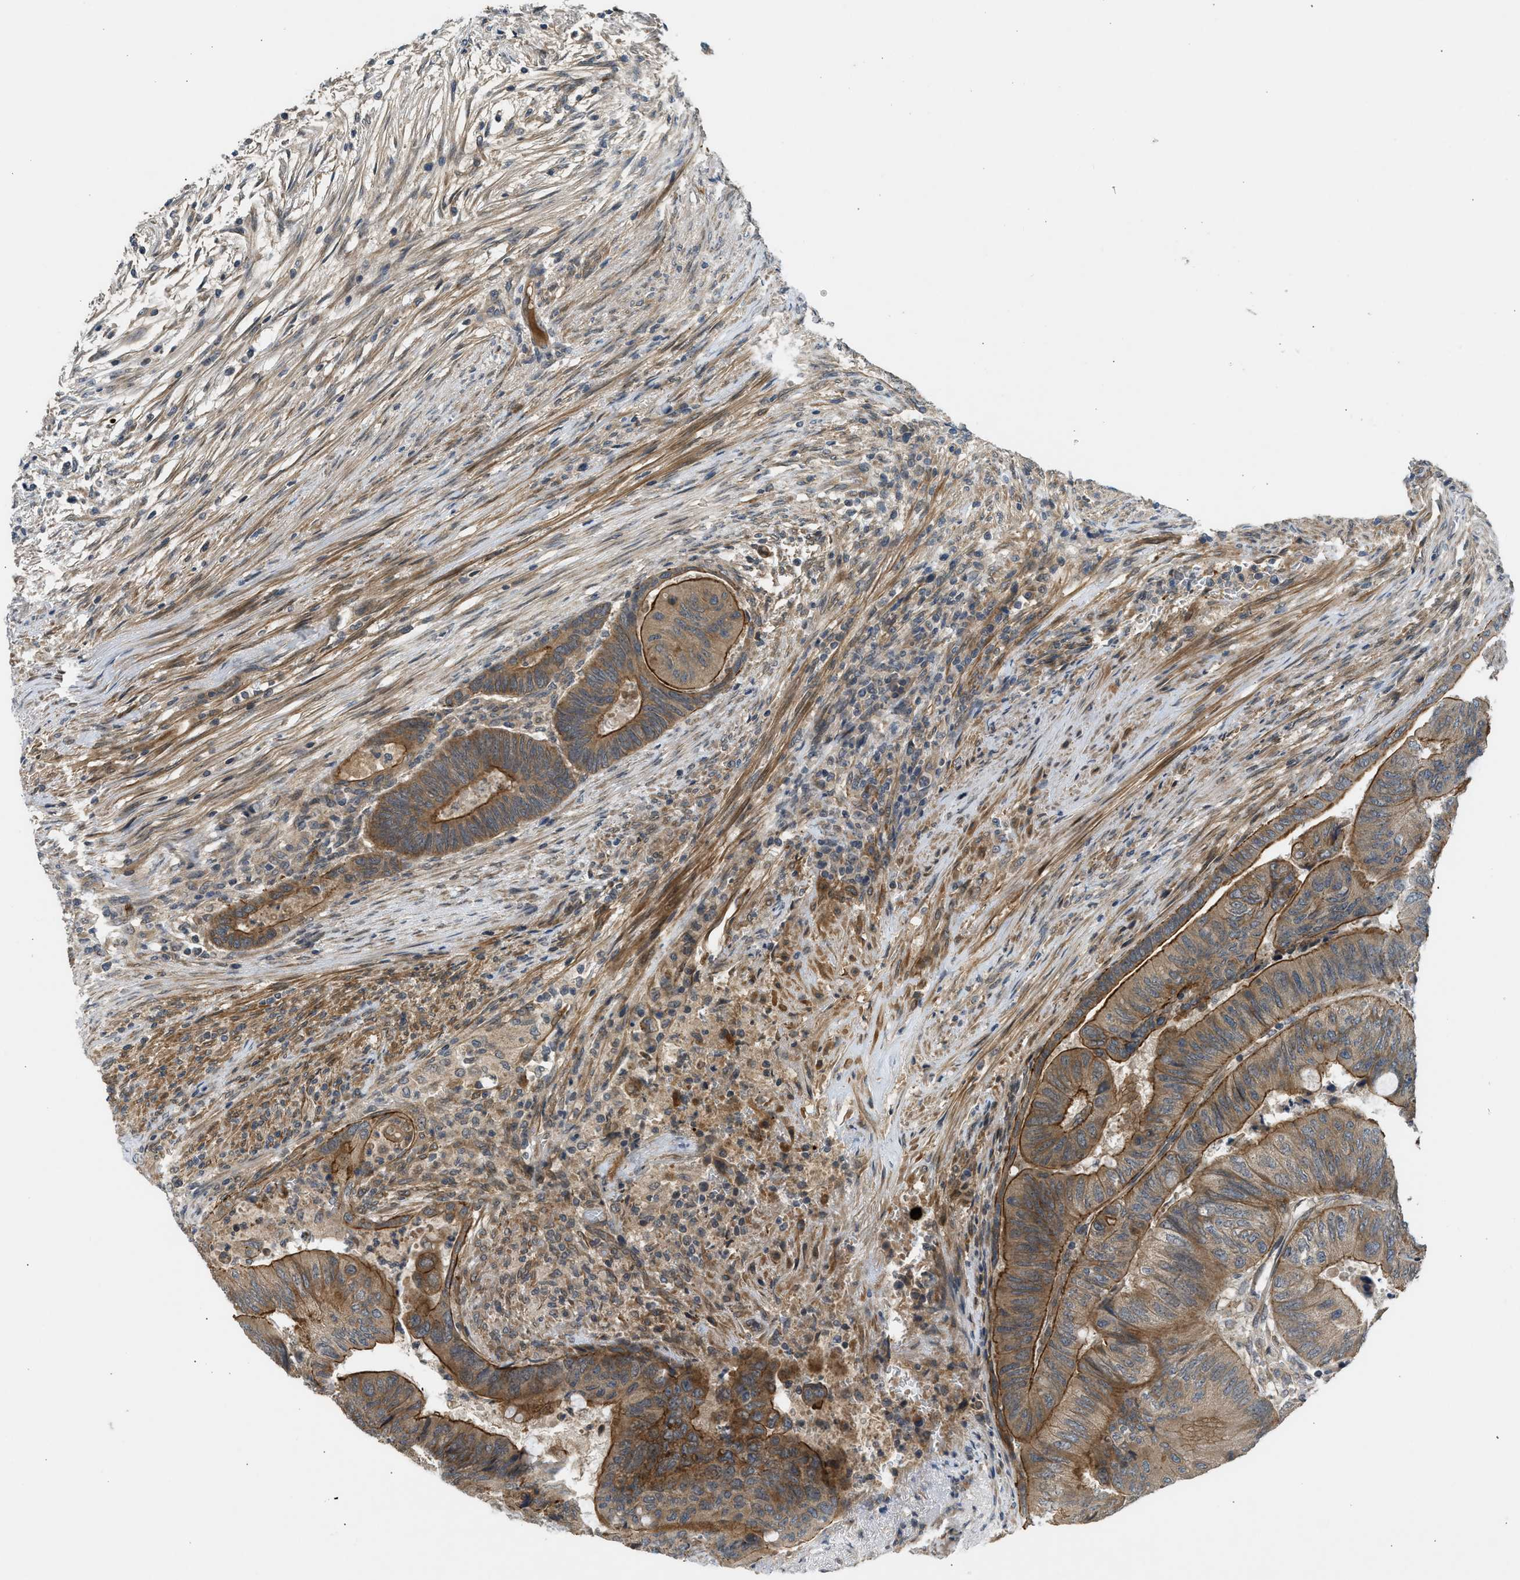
{"staining": {"intensity": "strong", "quantity": ">75%", "location": "cytoplasmic/membranous"}, "tissue": "colorectal cancer", "cell_type": "Tumor cells", "image_type": "cancer", "snomed": [{"axis": "morphology", "description": "Normal tissue, NOS"}, {"axis": "morphology", "description": "Adenocarcinoma, NOS"}, {"axis": "topography", "description": "Rectum"}, {"axis": "topography", "description": "Peripheral nerve tissue"}], "caption": "There is high levels of strong cytoplasmic/membranous positivity in tumor cells of colorectal cancer (adenocarcinoma), as demonstrated by immunohistochemical staining (brown color).", "gene": "ADCY8", "patient": {"sex": "male", "age": 92}}